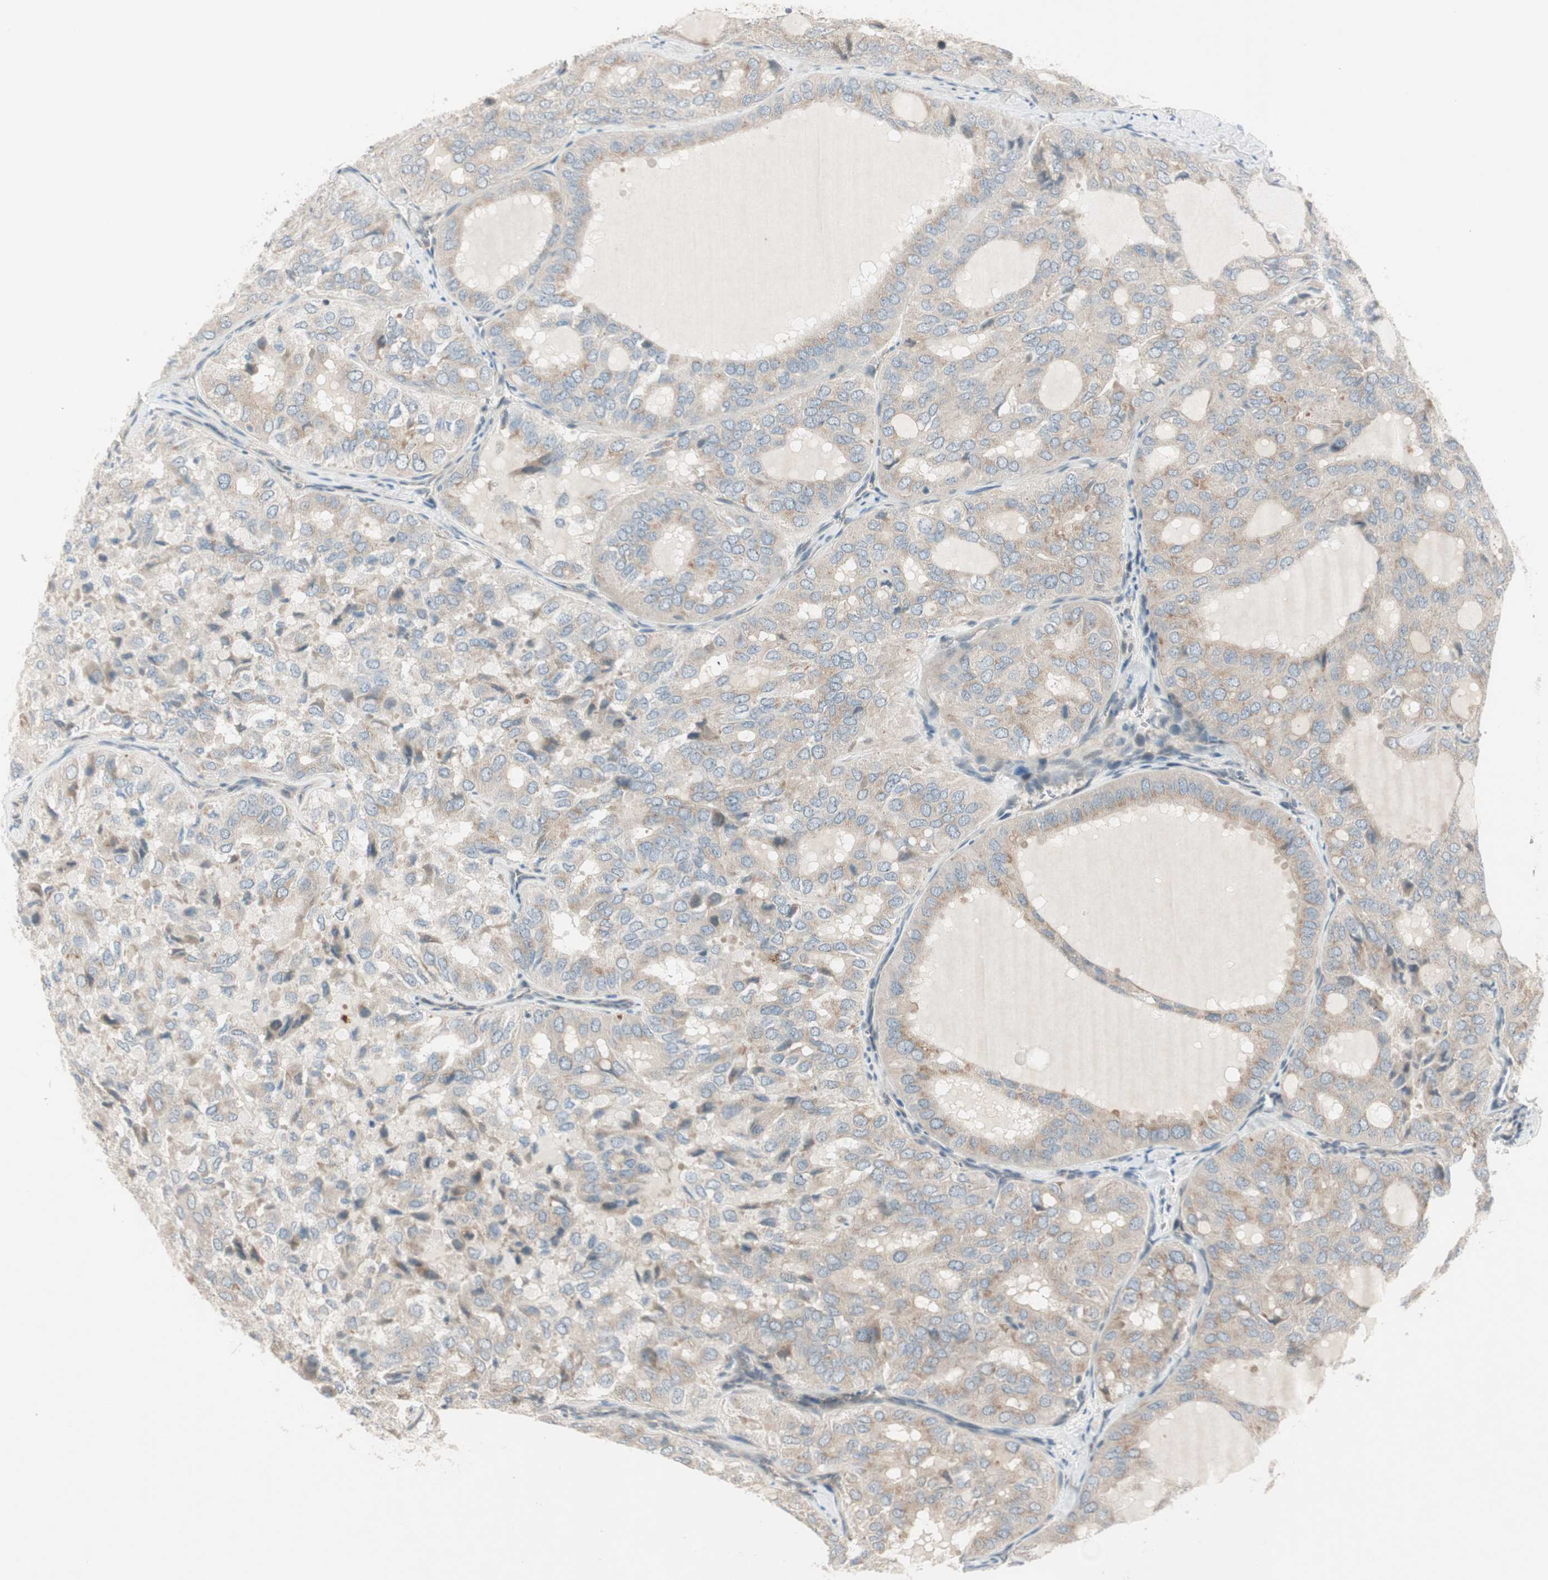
{"staining": {"intensity": "weak", "quantity": ">75%", "location": "cytoplasmic/membranous"}, "tissue": "thyroid cancer", "cell_type": "Tumor cells", "image_type": "cancer", "snomed": [{"axis": "morphology", "description": "Follicular adenoma carcinoma, NOS"}, {"axis": "topography", "description": "Thyroid gland"}], "caption": "The histopathology image reveals immunohistochemical staining of thyroid cancer. There is weak cytoplasmic/membranous positivity is appreciated in approximately >75% of tumor cells. The staining was performed using DAB (3,3'-diaminobenzidine), with brown indicating positive protein expression. Nuclei are stained blue with hematoxylin.", "gene": "CGRRF1", "patient": {"sex": "male", "age": 75}}